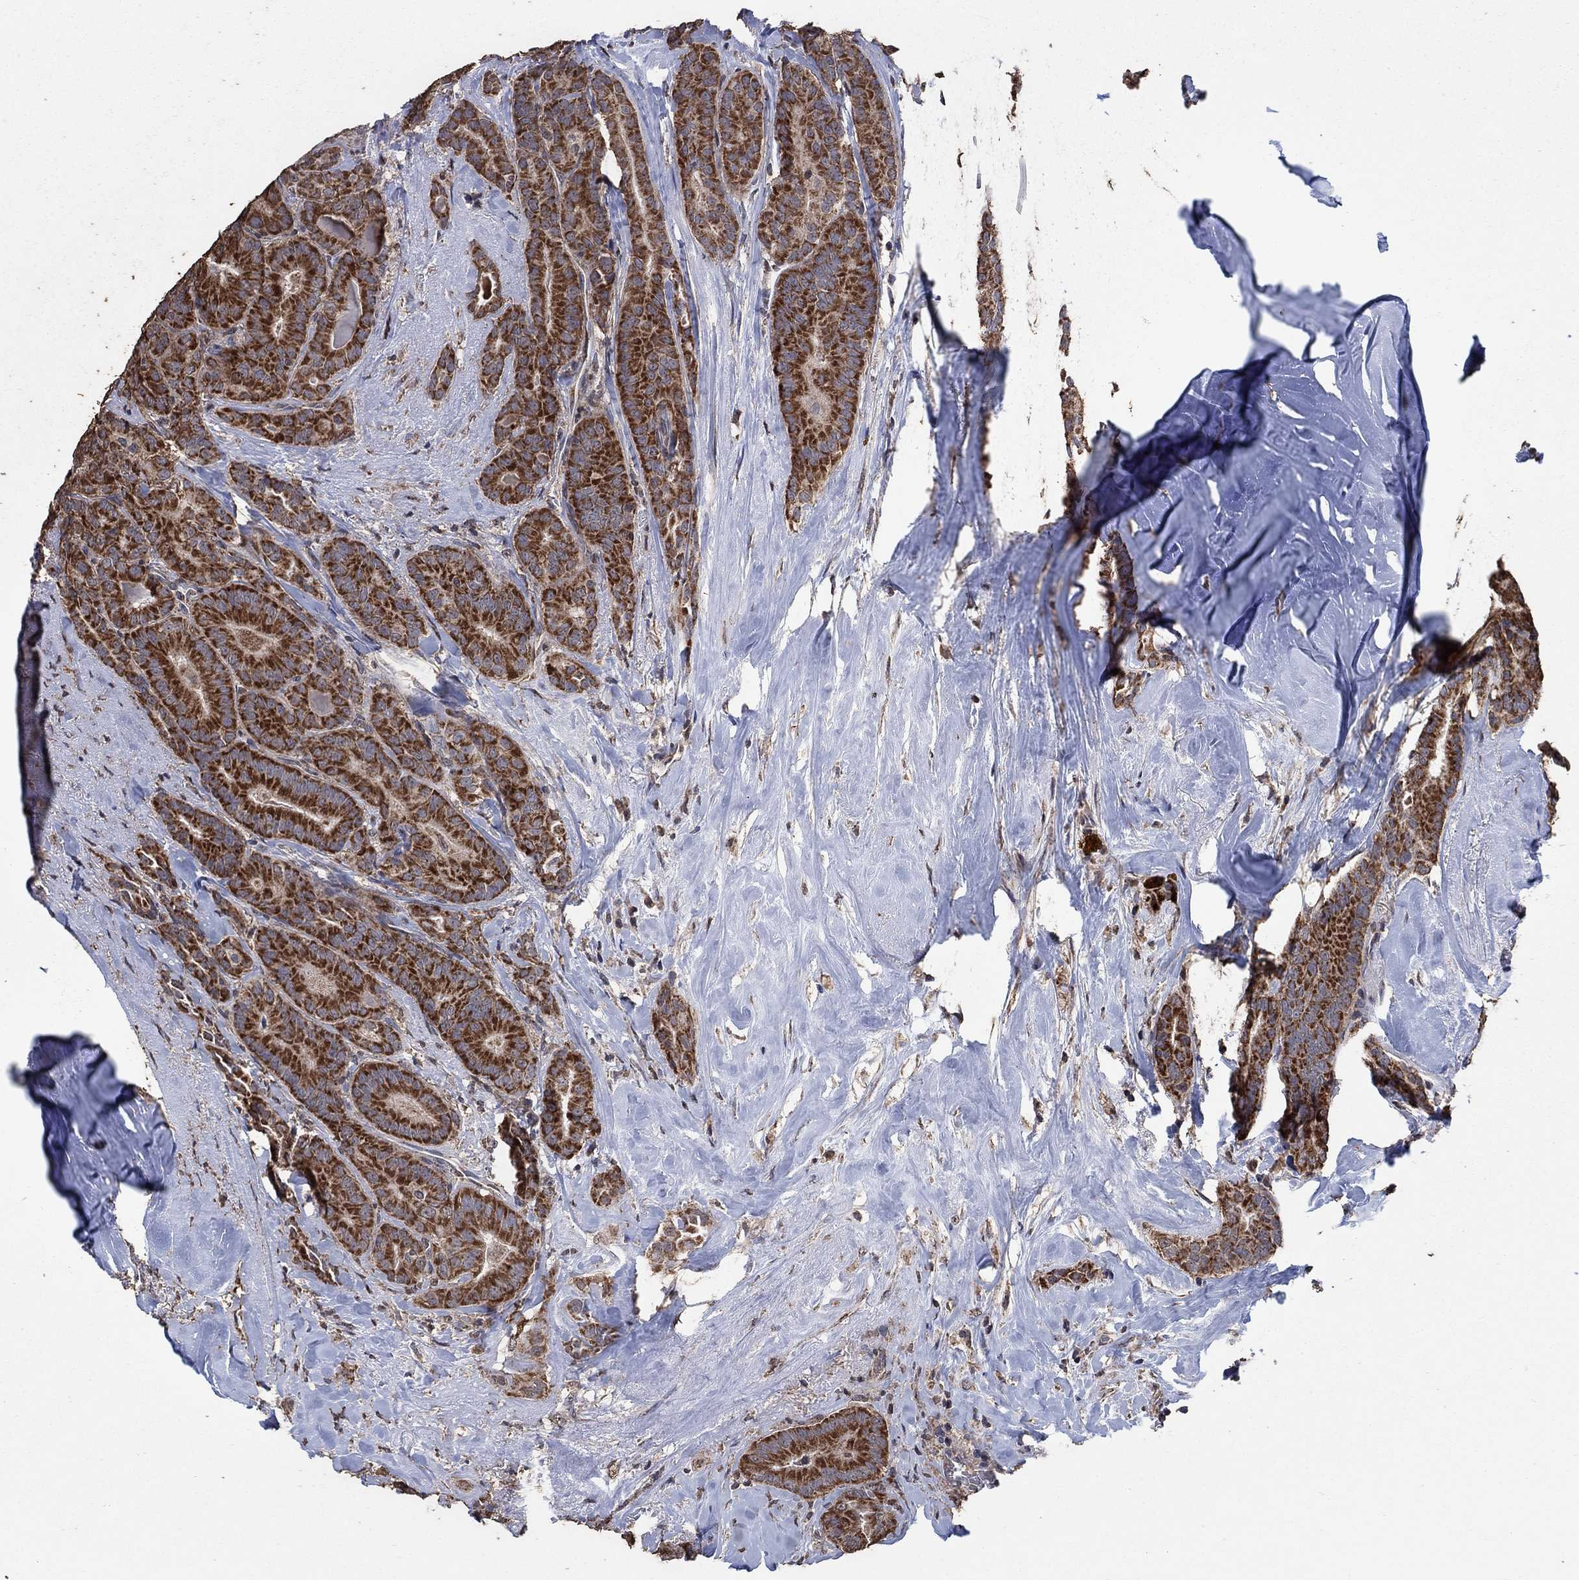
{"staining": {"intensity": "strong", "quantity": ">75%", "location": "cytoplasmic/membranous"}, "tissue": "thyroid cancer", "cell_type": "Tumor cells", "image_type": "cancer", "snomed": [{"axis": "morphology", "description": "Papillary adenocarcinoma, NOS"}, {"axis": "topography", "description": "Thyroid gland"}], "caption": "A high-resolution photomicrograph shows immunohistochemistry (IHC) staining of thyroid cancer (papillary adenocarcinoma), which reveals strong cytoplasmic/membranous positivity in approximately >75% of tumor cells. Using DAB (3,3'-diaminobenzidine) (brown) and hematoxylin (blue) stains, captured at high magnification using brightfield microscopy.", "gene": "MRPS24", "patient": {"sex": "male", "age": 61}}